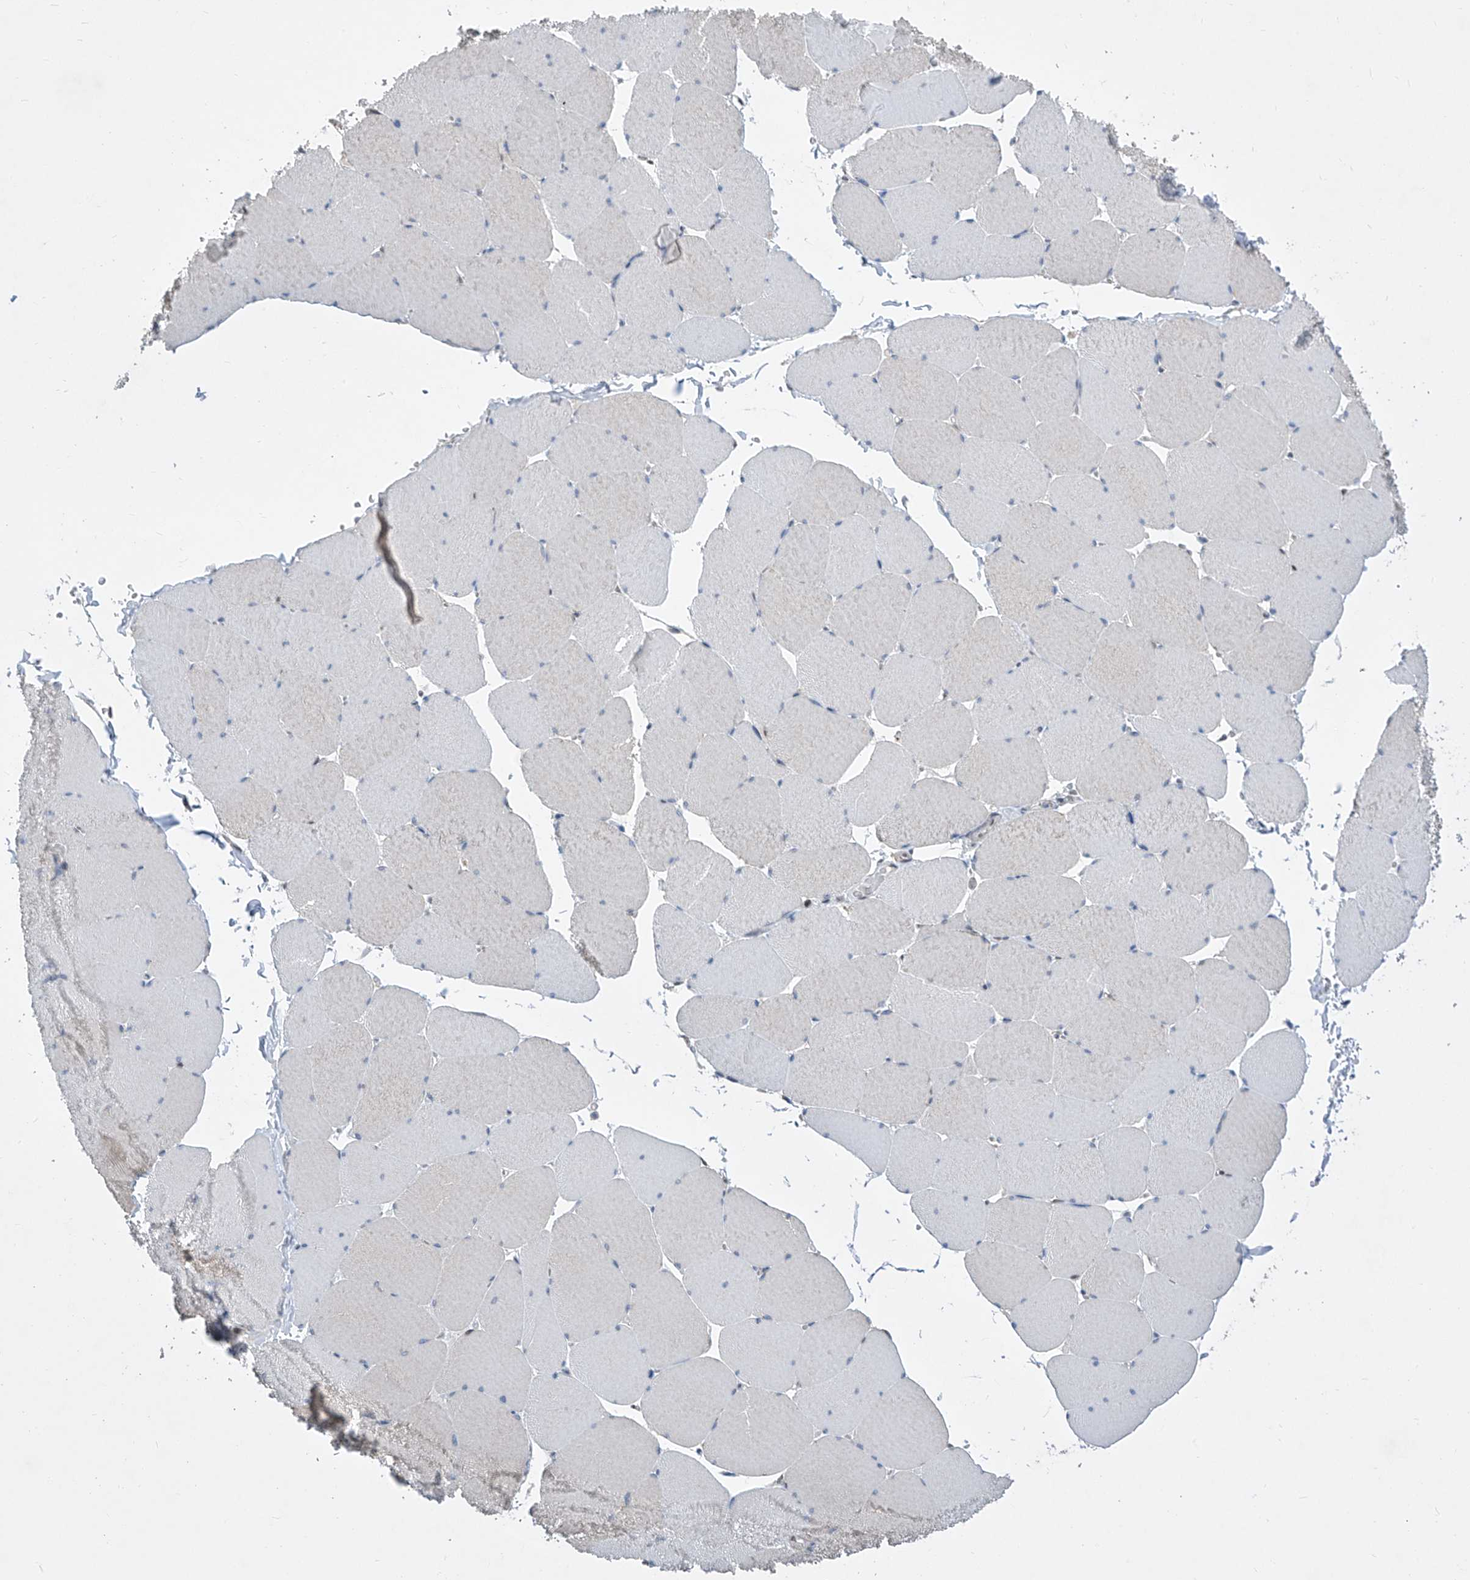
{"staining": {"intensity": "weak", "quantity": "<25%", "location": "cytoplasmic/membranous"}, "tissue": "skeletal muscle", "cell_type": "Myocytes", "image_type": "normal", "snomed": [{"axis": "morphology", "description": "Normal tissue, NOS"}, {"axis": "topography", "description": "Skeletal muscle"}, {"axis": "topography", "description": "Head-Neck"}], "caption": "The micrograph exhibits no significant expression in myocytes of skeletal muscle.", "gene": "CETN1", "patient": {"sex": "male", "age": 66}}